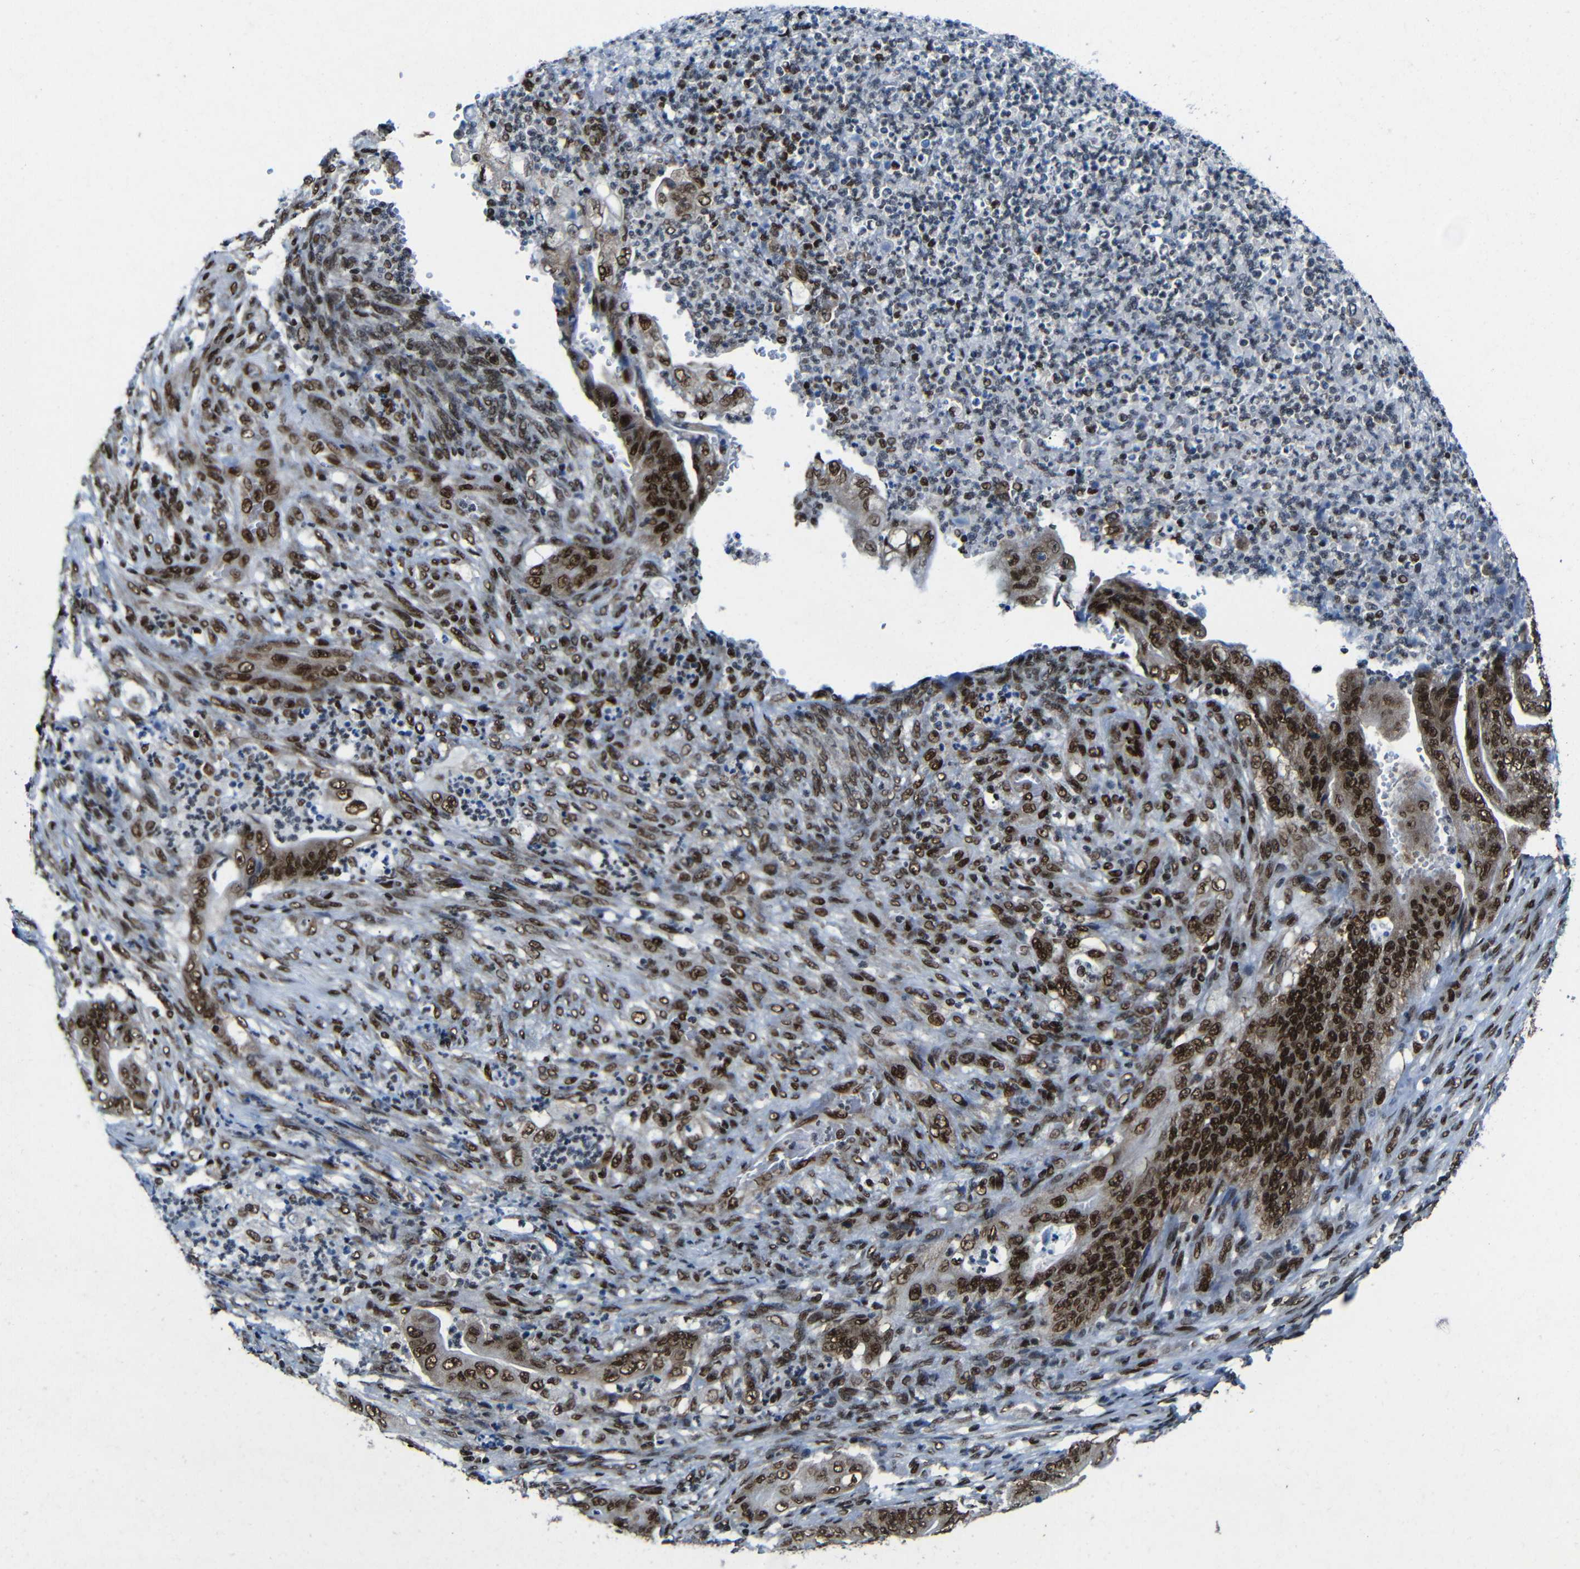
{"staining": {"intensity": "strong", "quantity": ">75%", "location": "nuclear"}, "tissue": "stomach cancer", "cell_type": "Tumor cells", "image_type": "cancer", "snomed": [{"axis": "morphology", "description": "Adenocarcinoma, NOS"}, {"axis": "topography", "description": "Stomach"}], "caption": "This micrograph demonstrates IHC staining of stomach cancer (adenocarcinoma), with high strong nuclear expression in approximately >75% of tumor cells.", "gene": "PTBP1", "patient": {"sex": "female", "age": 73}}